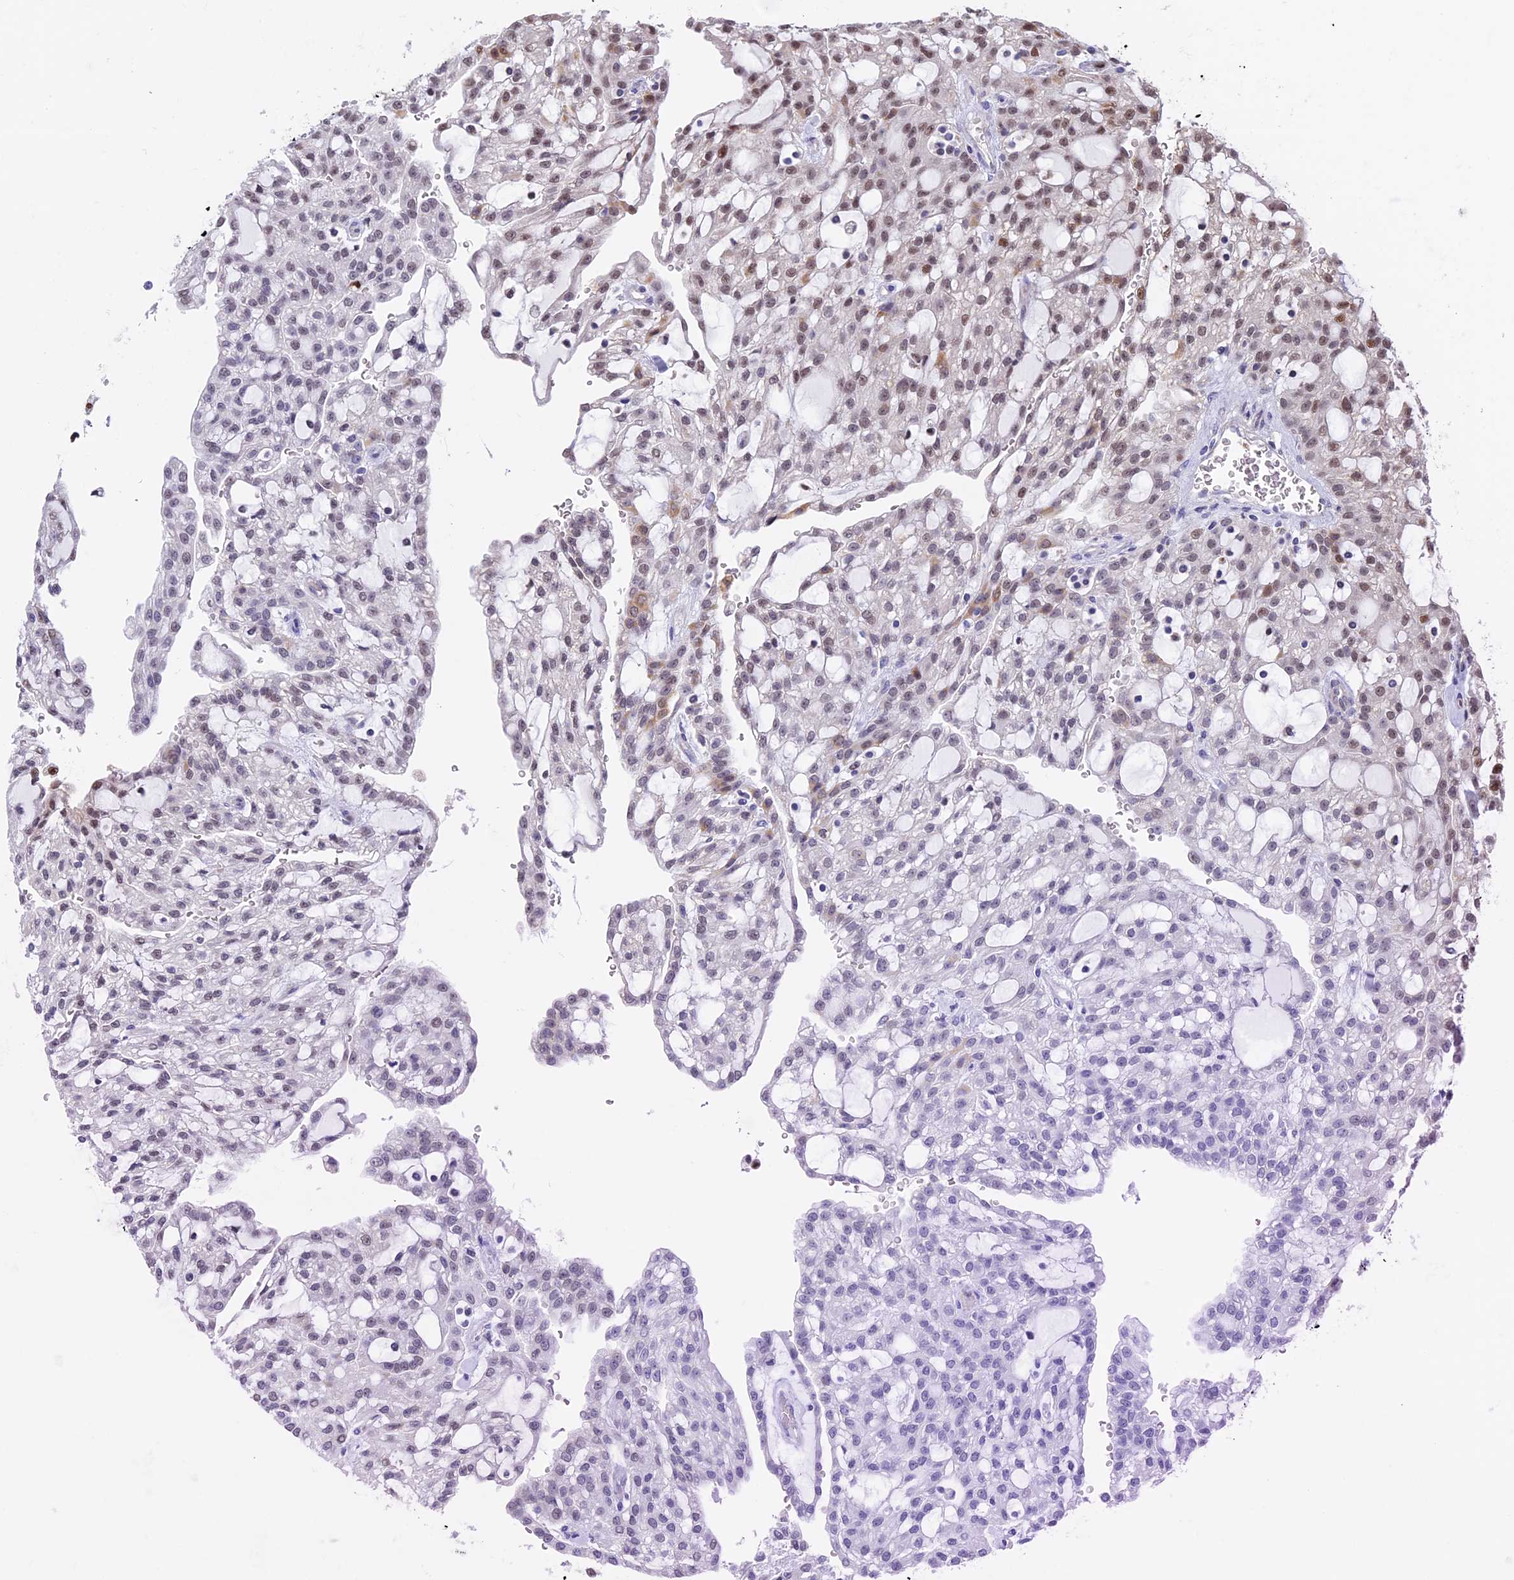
{"staining": {"intensity": "moderate", "quantity": "<25%", "location": "nuclear"}, "tissue": "renal cancer", "cell_type": "Tumor cells", "image_type": "cancer", "snomed": [{"axis": "morphology", "description": "Adenocarcinoma, NOS"}, {"axis": "topography", "description": "Kidney"}], "caption": "Human renal cancer stained with a protein marker shows moderate staining in tumor cells.", "gene": "ACSS1", "patient": {"sex": "male", "age": 63}}